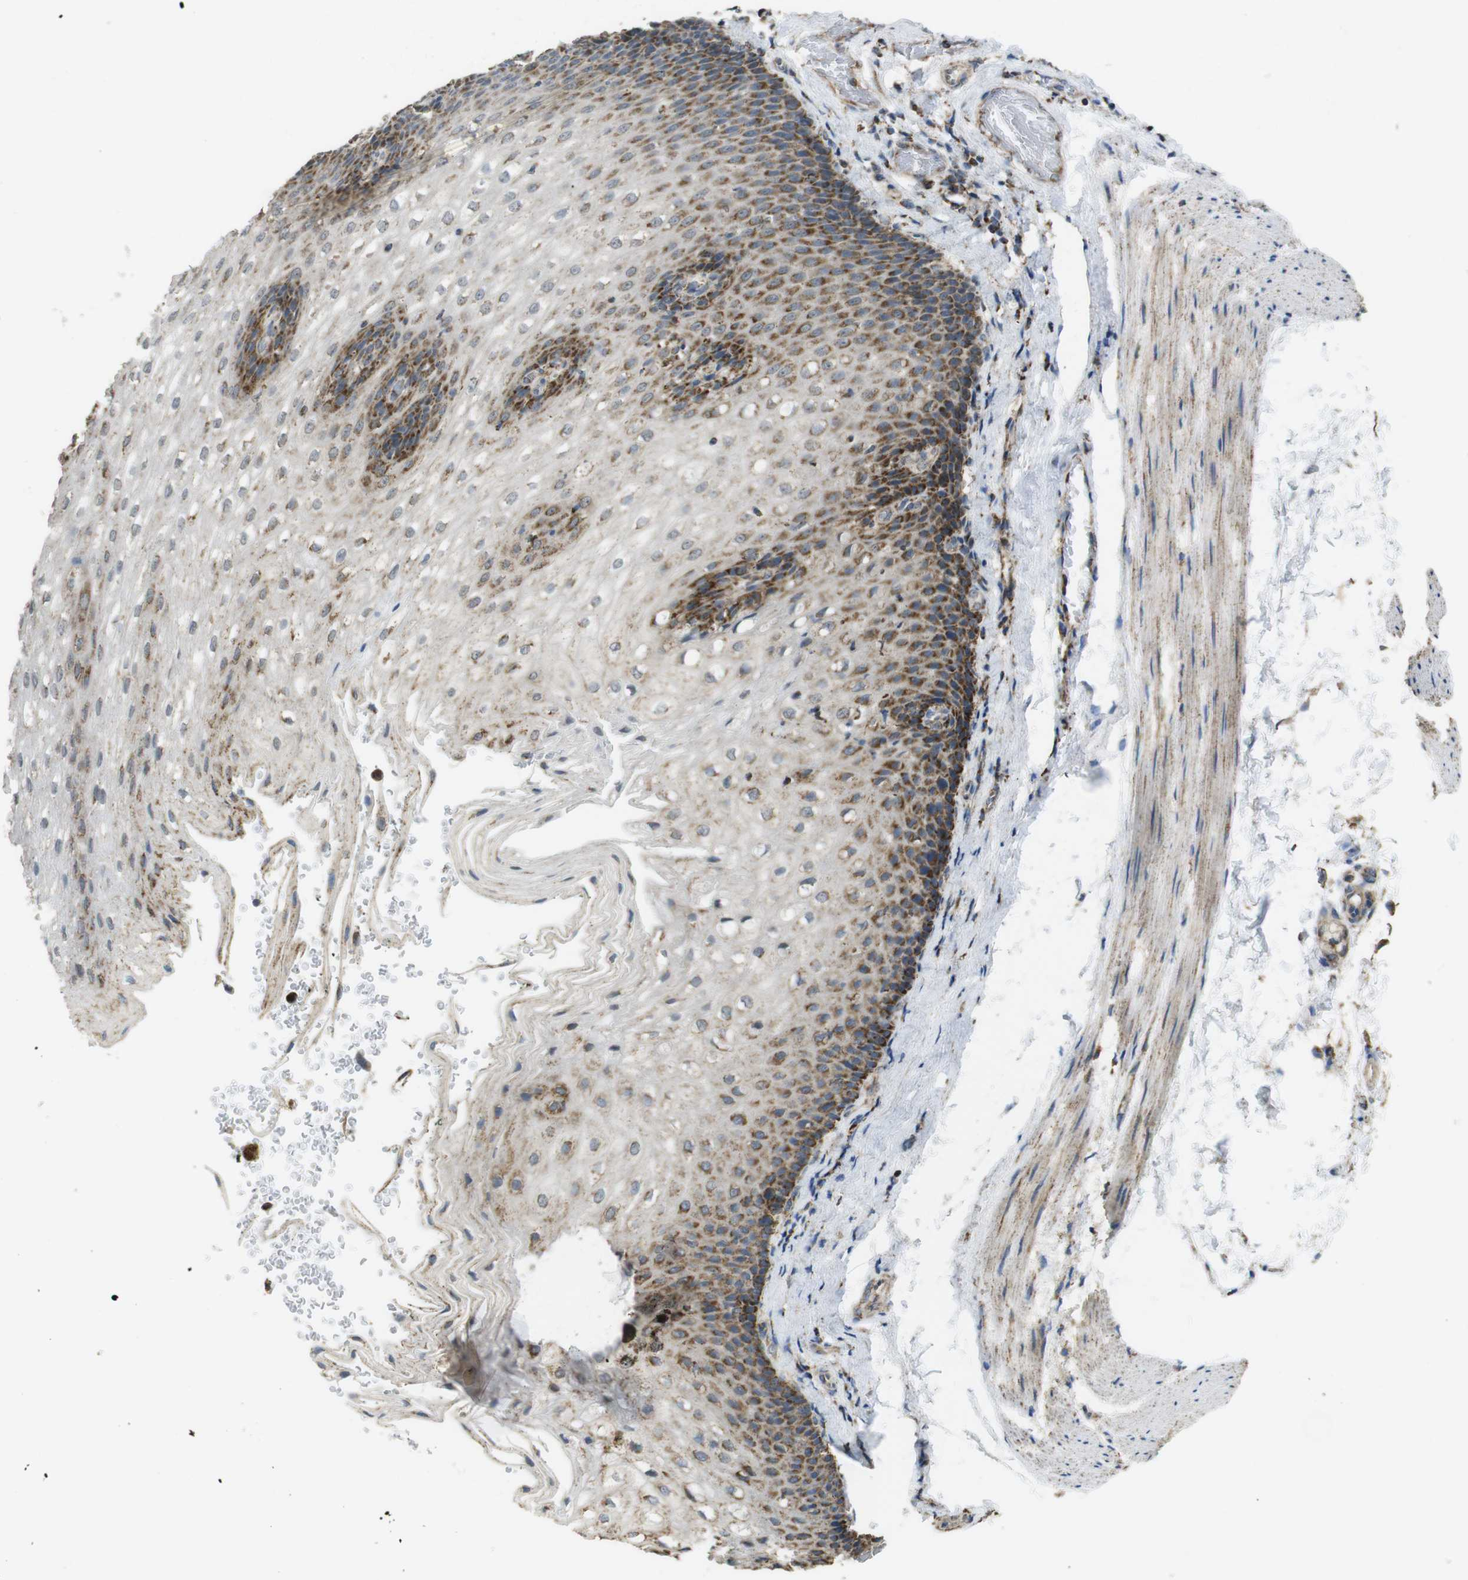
{"staining": {"intensity": "moderate", "quantity": "25%-75%", "location": "cytoplasmic/membranous"}, "tissue": "esophagus", "cell_type": "Squamous epithelial cells", "image_type": "normal", "snomed": [{"axis": "morphology", "description": "Normal tissue, NOS"}, {"axis": "topography", "description": "Esophagus"}], "caption": "Protein expression analysis of normal esophagus shows moderate cytoplasmic/membranous staining in about 25%-75% of squamous epithelial cells.", "gene": "CALHM2", "patient": {"sex": "male", "age": 48}}